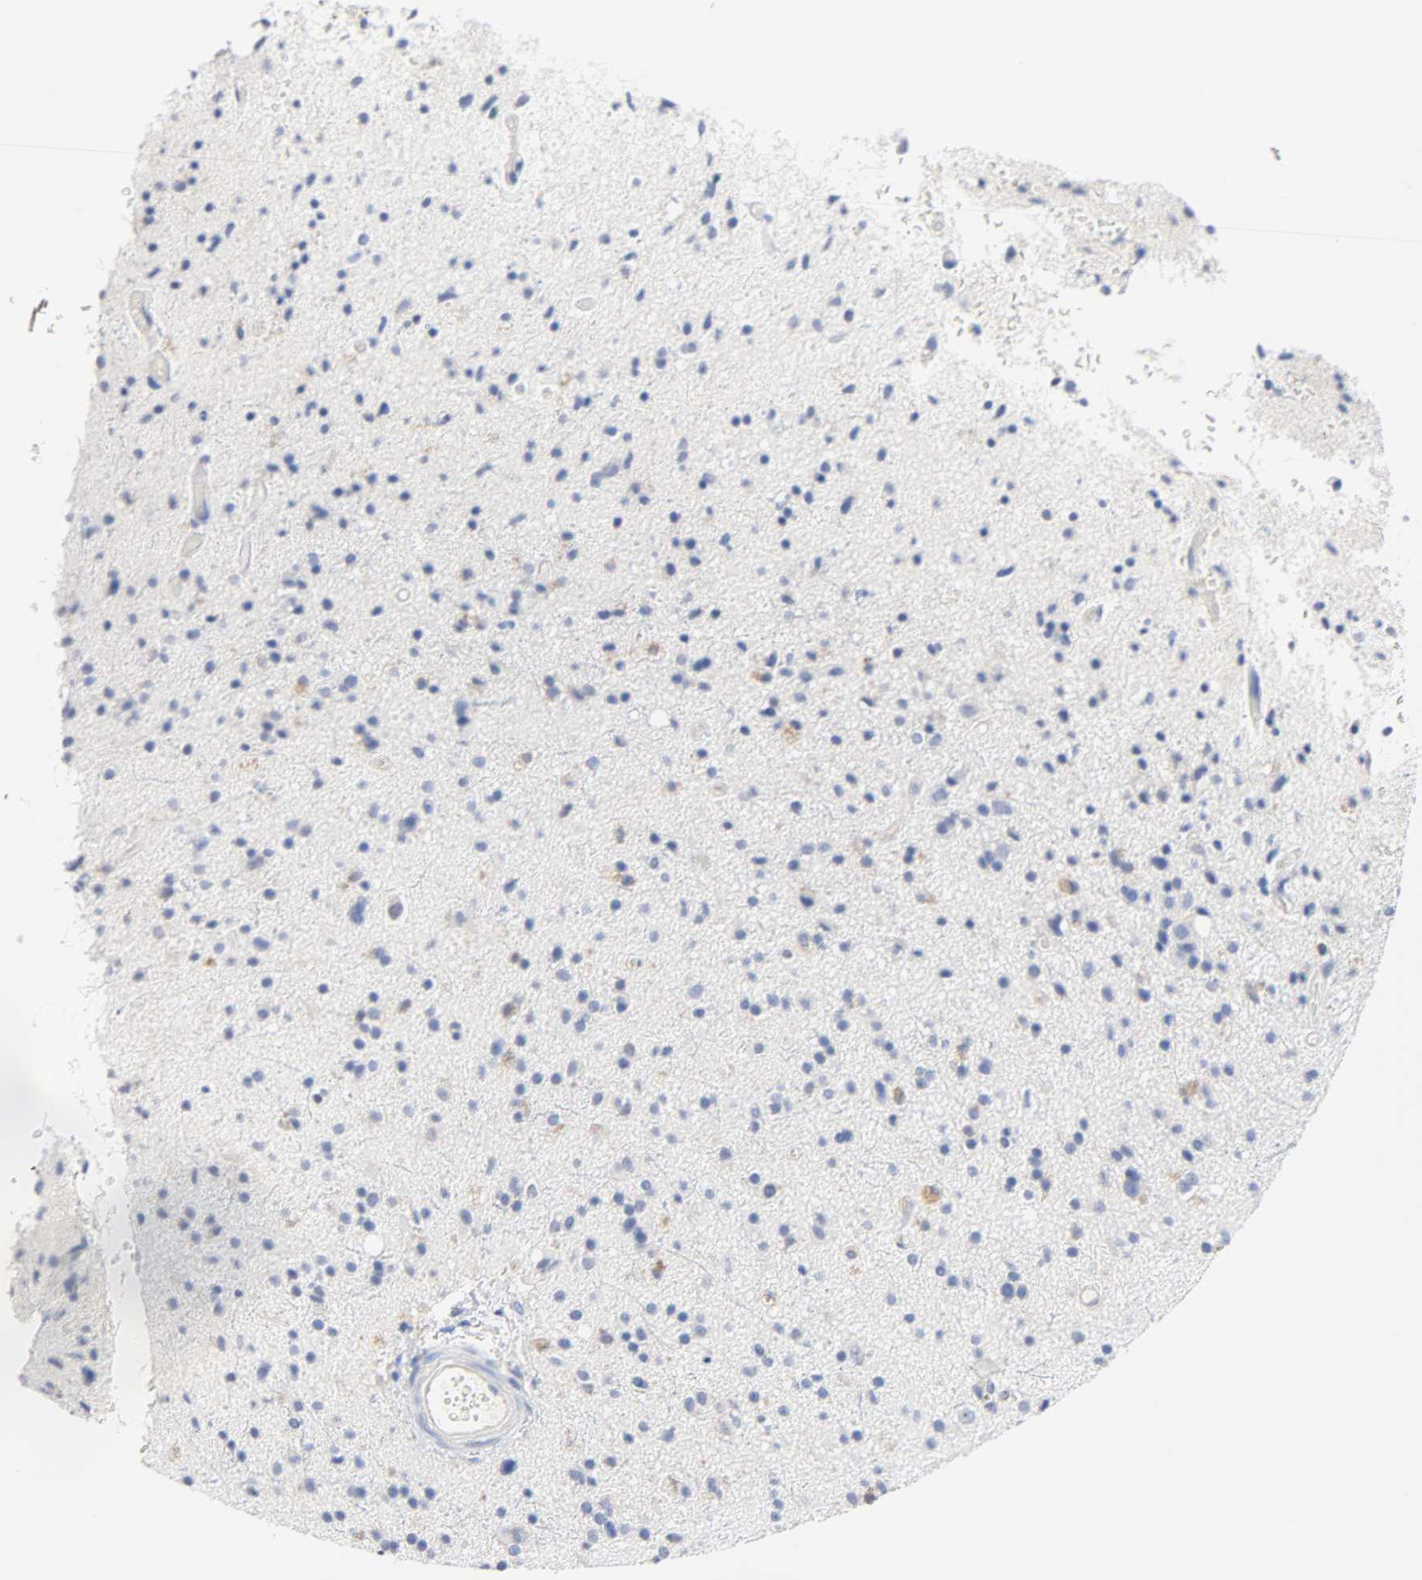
{"staining": {"intensity": "weak", "quantity": "<25%", "location": "cytoplasmic/membranous"}, "tissue": "glioma", "cell_type": "Tumor cells", "image_type": "cancer", "snomed": [{"axis": "morphology", "description": "Glioma, malignant, High grade"}, {"axis": "topography", "description": "Brain"}], "caption": "Tumor cells are negative for protein expression in human malignant glioma (high-grade). (Brightfield microscopy of DAB (3,3'-diaminobenzidine) IHC at high magnification).", "gene": "MALT1", "patient": {"sex": "male", "age": 33}}